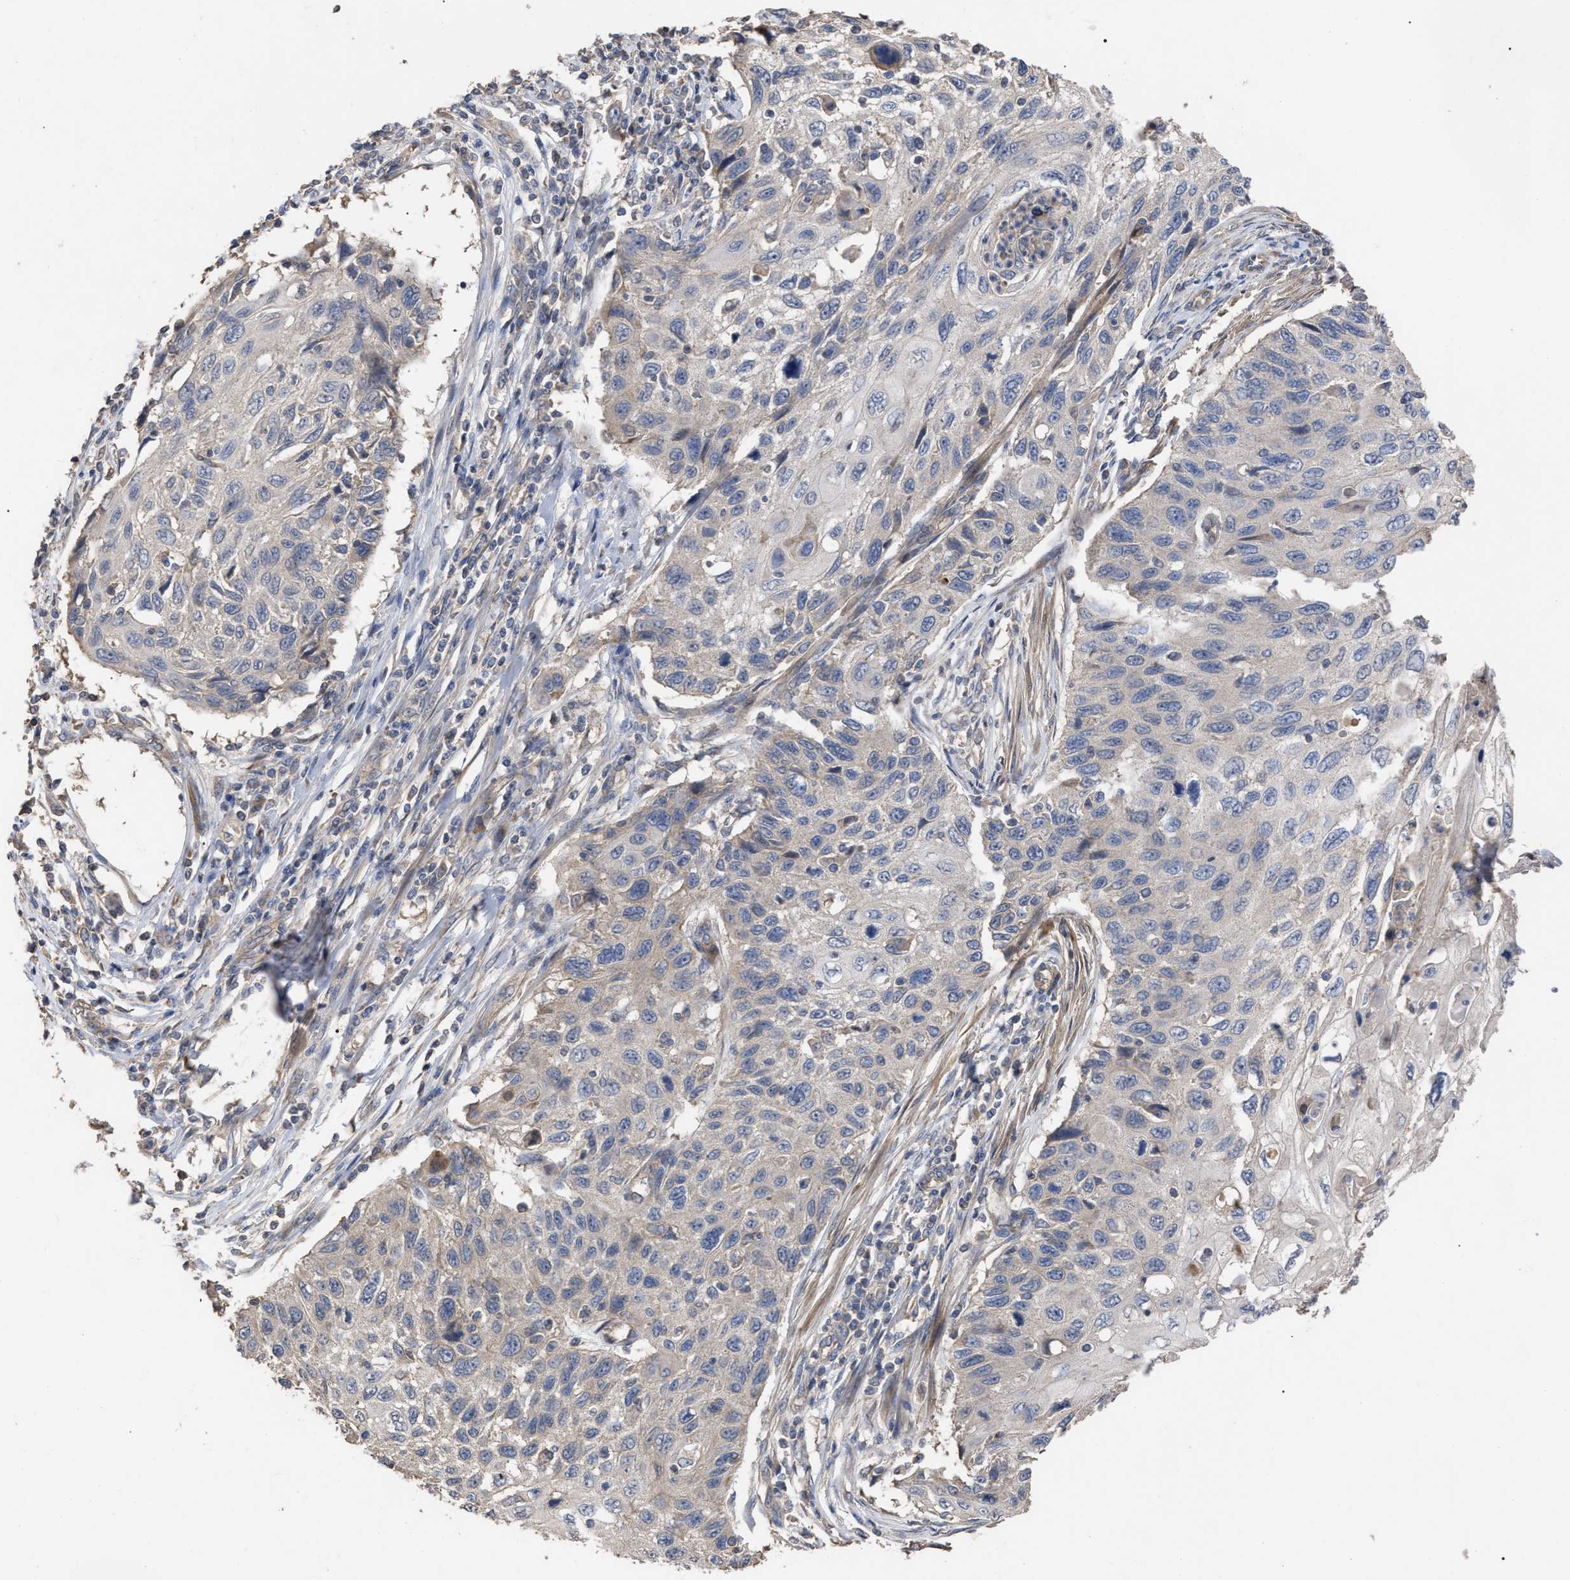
{"staining": {"intensity": "negative", "quantity": "none", "location": "none"}, "tissue": "cervical cancer", "cell_type": "Tumor cells", "image_type": "cancer", "snomed": [{"axis": "morphology", "description": "Squamous cell carcinoma, NOS"}, {"axis": "topography", "description": "Cervix"}], "caption": "This histopathology image is of squamous cell carcinoma (cervical) stained with immunohistochemistry to label a protein in brown with the nuclei are counter-stained blue. There is no positivity in tumor cells.", "gene": "BTN2A1", "patient": {"sex": "female", "age": 70}}